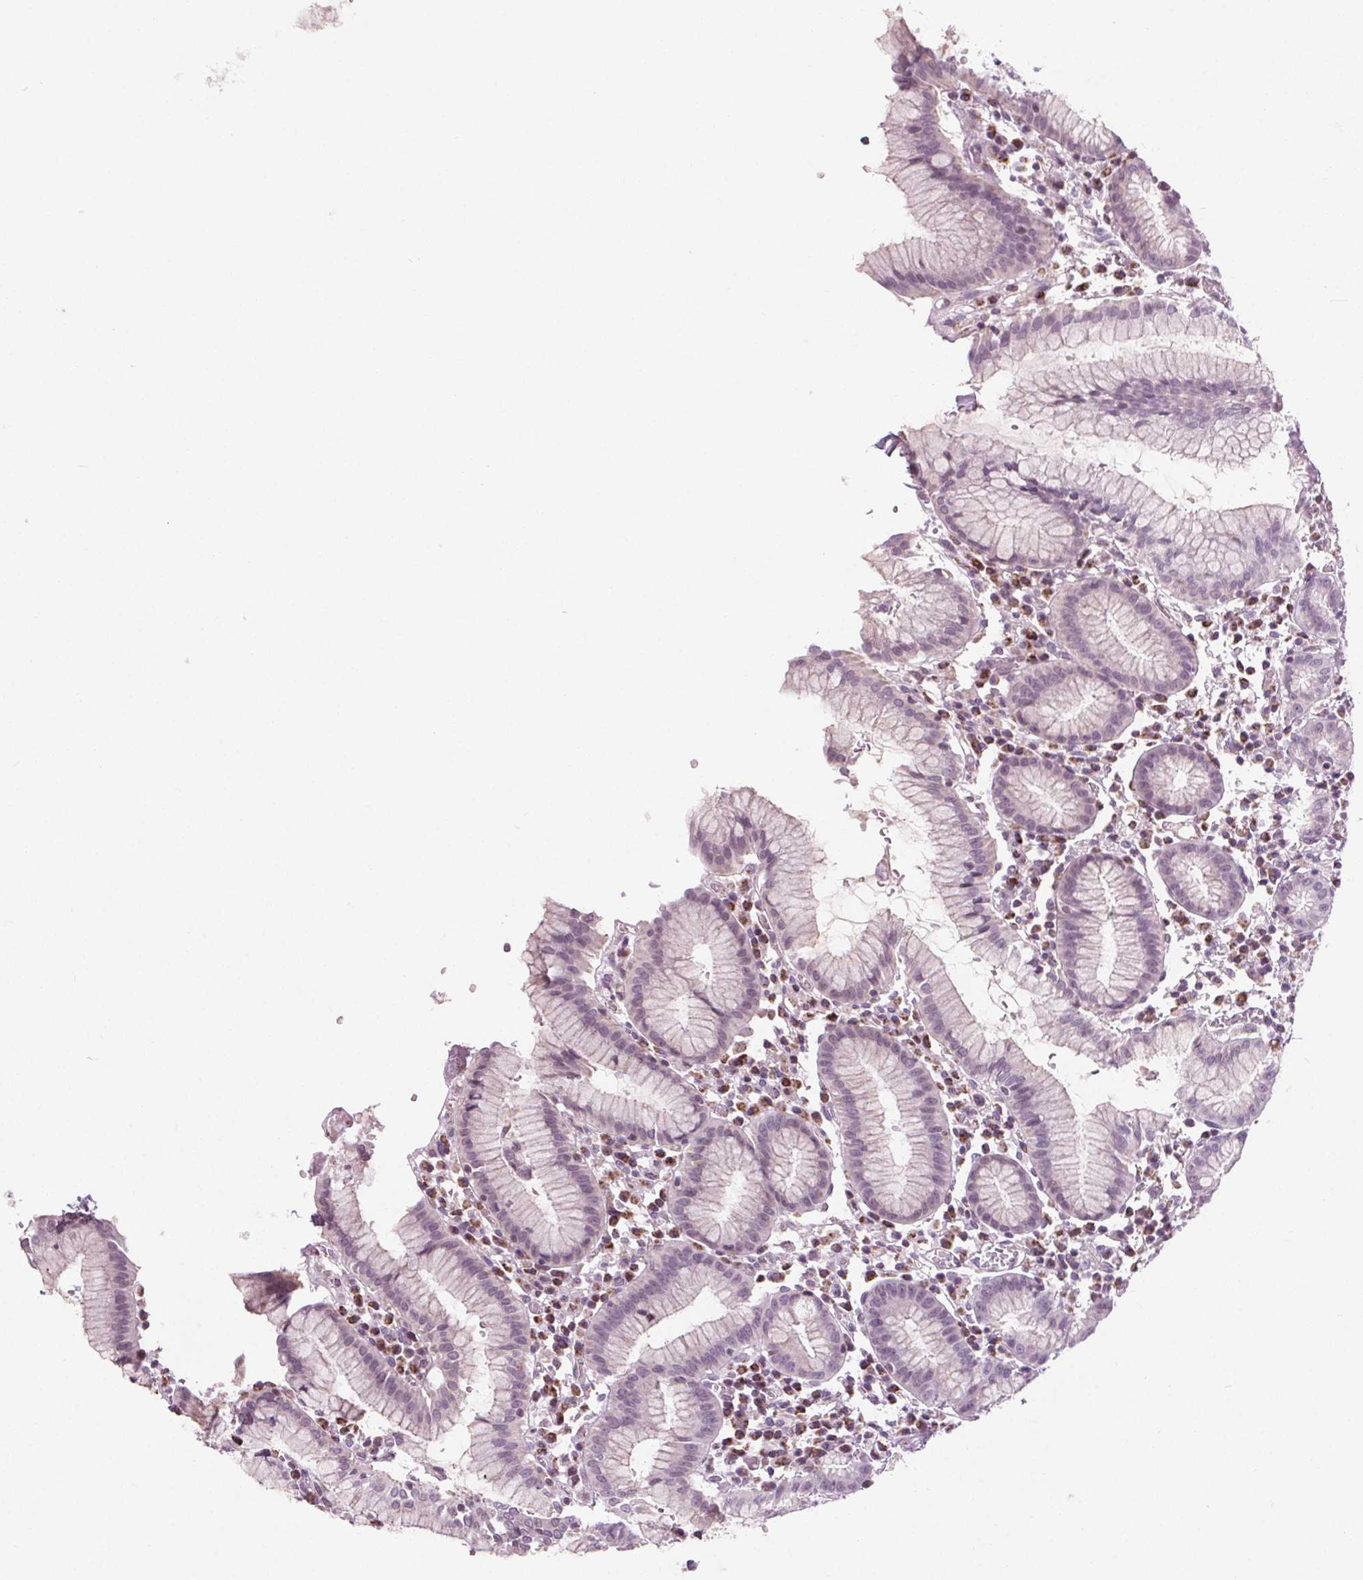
{"staining": {"intensity": "moderate", "quantity": "<25%", "location": "cytoplasmic/membranous"}, "tissue": "stomach", "cell_type": "Glandular cells", "image_type": "normal", "snomed": [{"axis": "morphology", "description": "Normal tissue, NOS"}, {"axis": "topography", "description": "Stomach"}], "caption": "About <25% of glandular cells in normal human stomach exhibit moderate cytoplasmic/membranous protein expression as visualized by brown immunohistochemical staining.", "gene": "LFNG", "patient": {"sex": "male", "age": 55}}